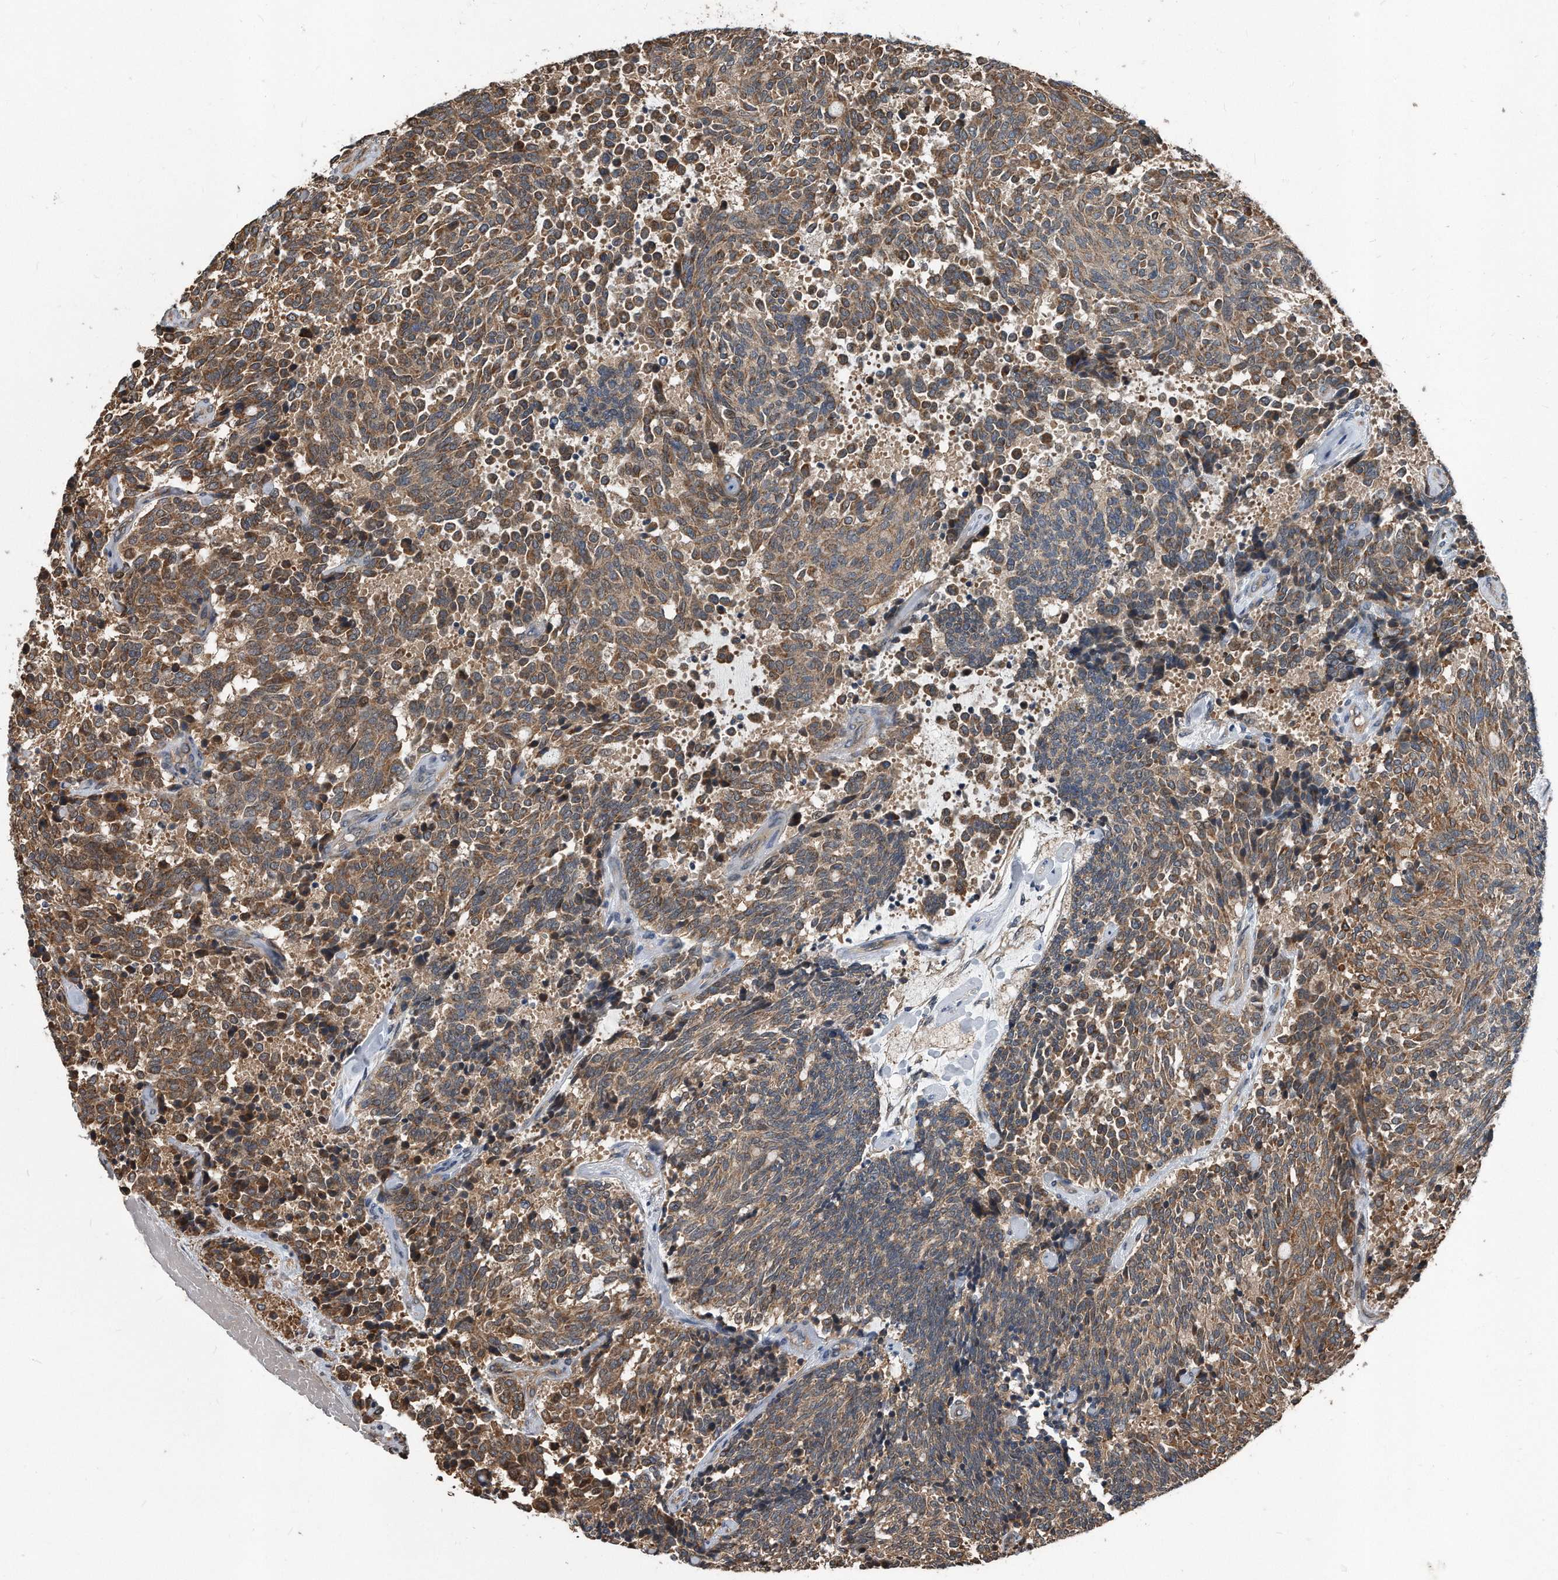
{"staining": {"intensity": "moderate", "quantity": ">75%", "location": "cytoplasmic/membranous"}, "tissue": "carcinoid", "cell_type": "Tumor cells", "image_type": "cancer", "snomed": [{"axis": "morphology", "description": "Carcinoid, malignant, NOS"}, {"axis": "topography", "description": "Pancreas"}], "caption": "There is medium levels of moderate cytoplasmic/membranous expression in tumor cells of carcinoid (malignant), as demonstrated by immunohistochemical staining (brown color).", "gene": "FAM136A", "patient": {"sex": "female", "age": 54}}